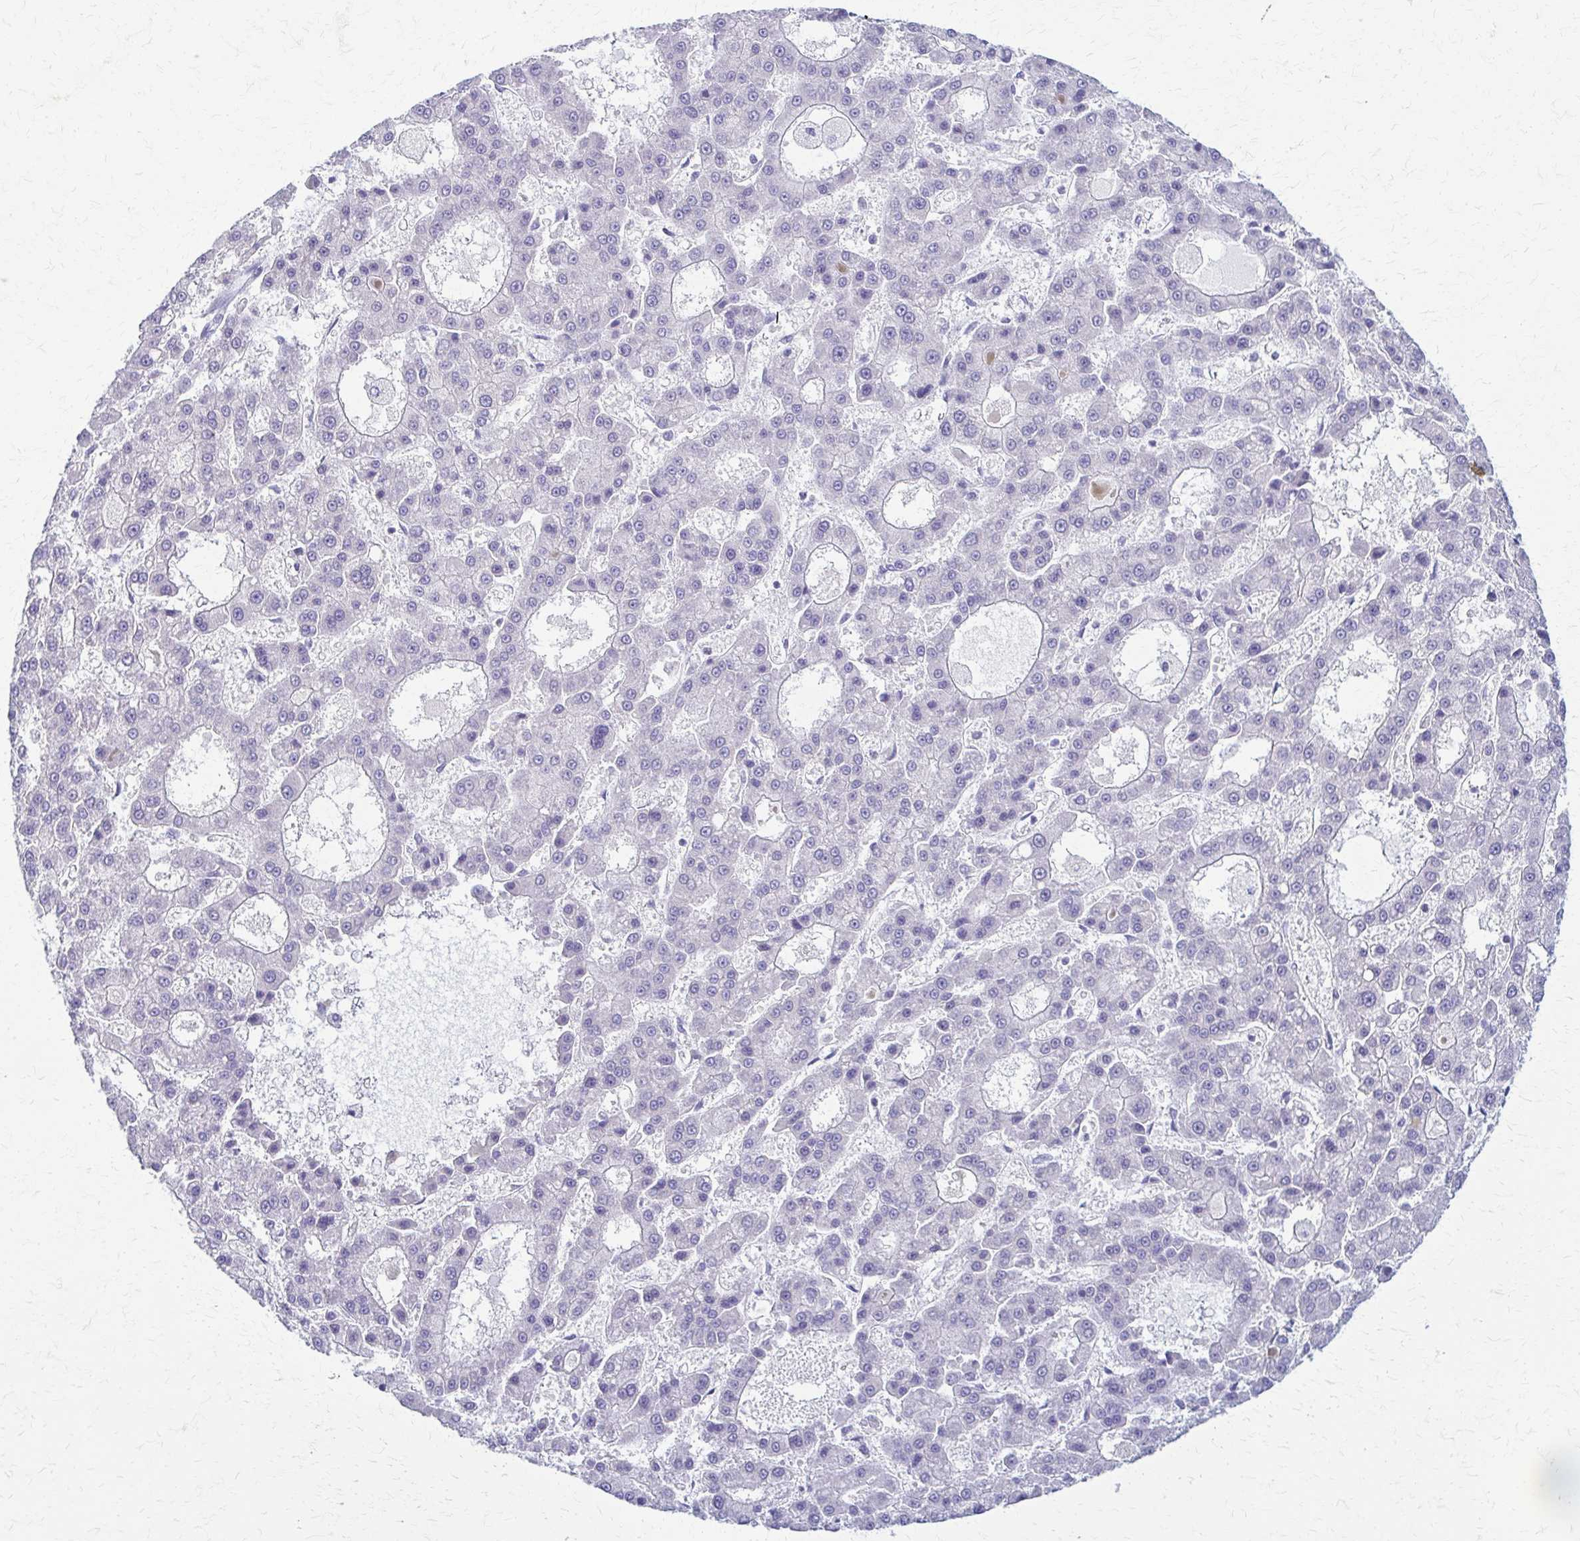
{"staining": {"intensity": "negative", "quantity": "none", "location": "none"}, "tissue": "liver cancer", "cell_type": "Tumor cells", "image_type": "cancer", "snomed": [{"axis": "morphology", "description": "Carcinoma, Hepatocellular, NOS"}, {"axis": "topography", "description": "Liver"}], "caption": "Immunohistochemistry of liver hepatocellular carcinoma reveals no staining in tumor cells.", "gene": "PIK3AP1", "patient": {"sex": "male", "age": 70}}